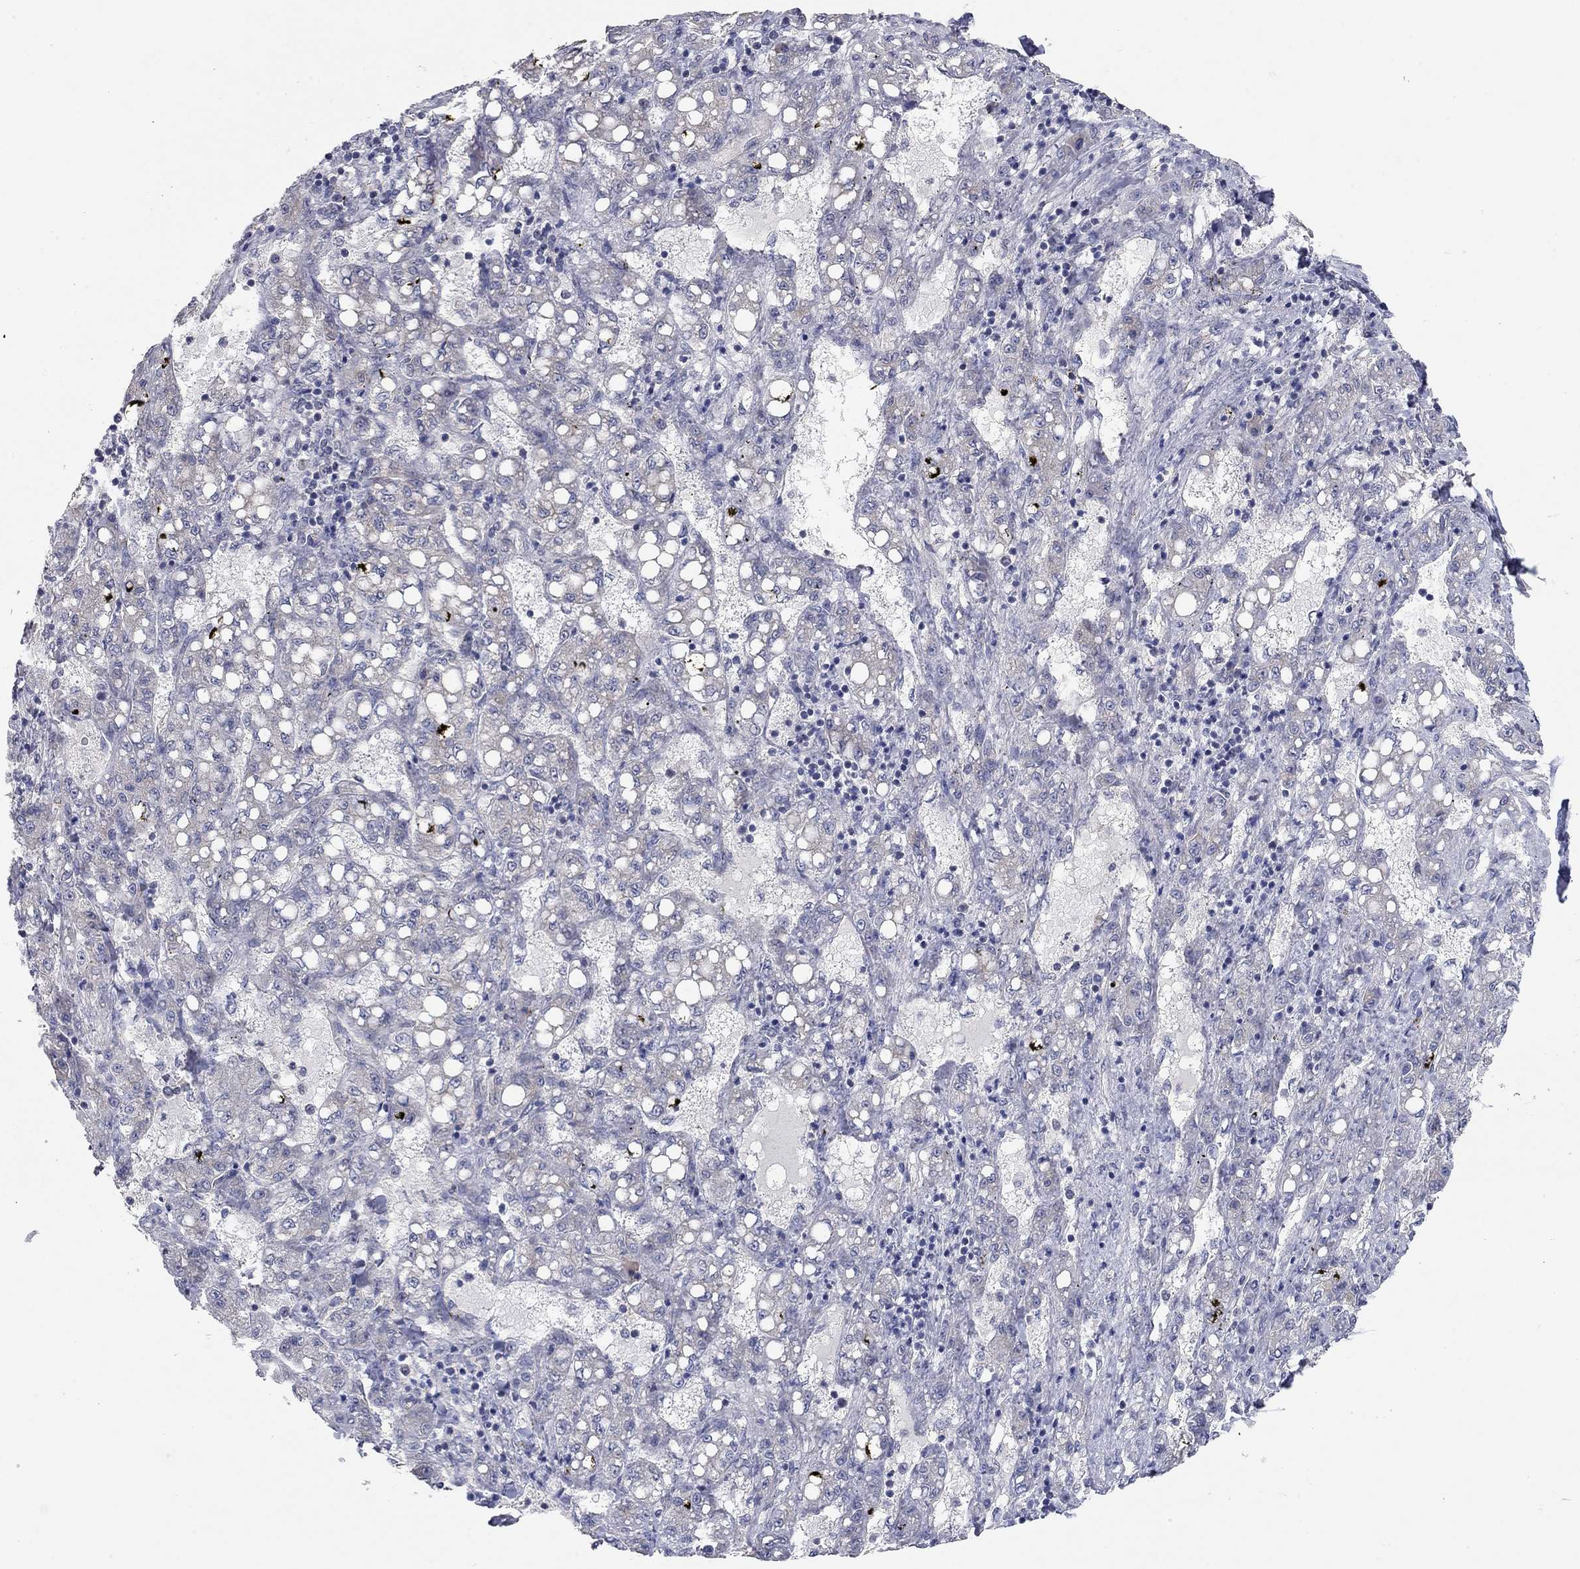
{"staining": {"intensity": "negative", "quantity": "none", "location": "none"}, "tissue": "liver cancer", "cell_type": "Tumor cells", "image_type": "cancer", "snomed": [{"axis": "morphology", "description": "Carcinoma, Hepatocellular, NOS"}, {"axis": "topography", "description": "Liver"}], "caption": "This is a histopathology image of immunohistochemistry (IHC) staining of hepatocellular carcinoma (liver), which shows no positivity in tumor cells. Brightfield microscopy of IHC stained with DAB (3,3'-diaminobenzidine) (brown) and hematoxylin (blue), captured at high magnification.", "gene": "WASF3", "patient": {"sex": "female", "age": 65}}